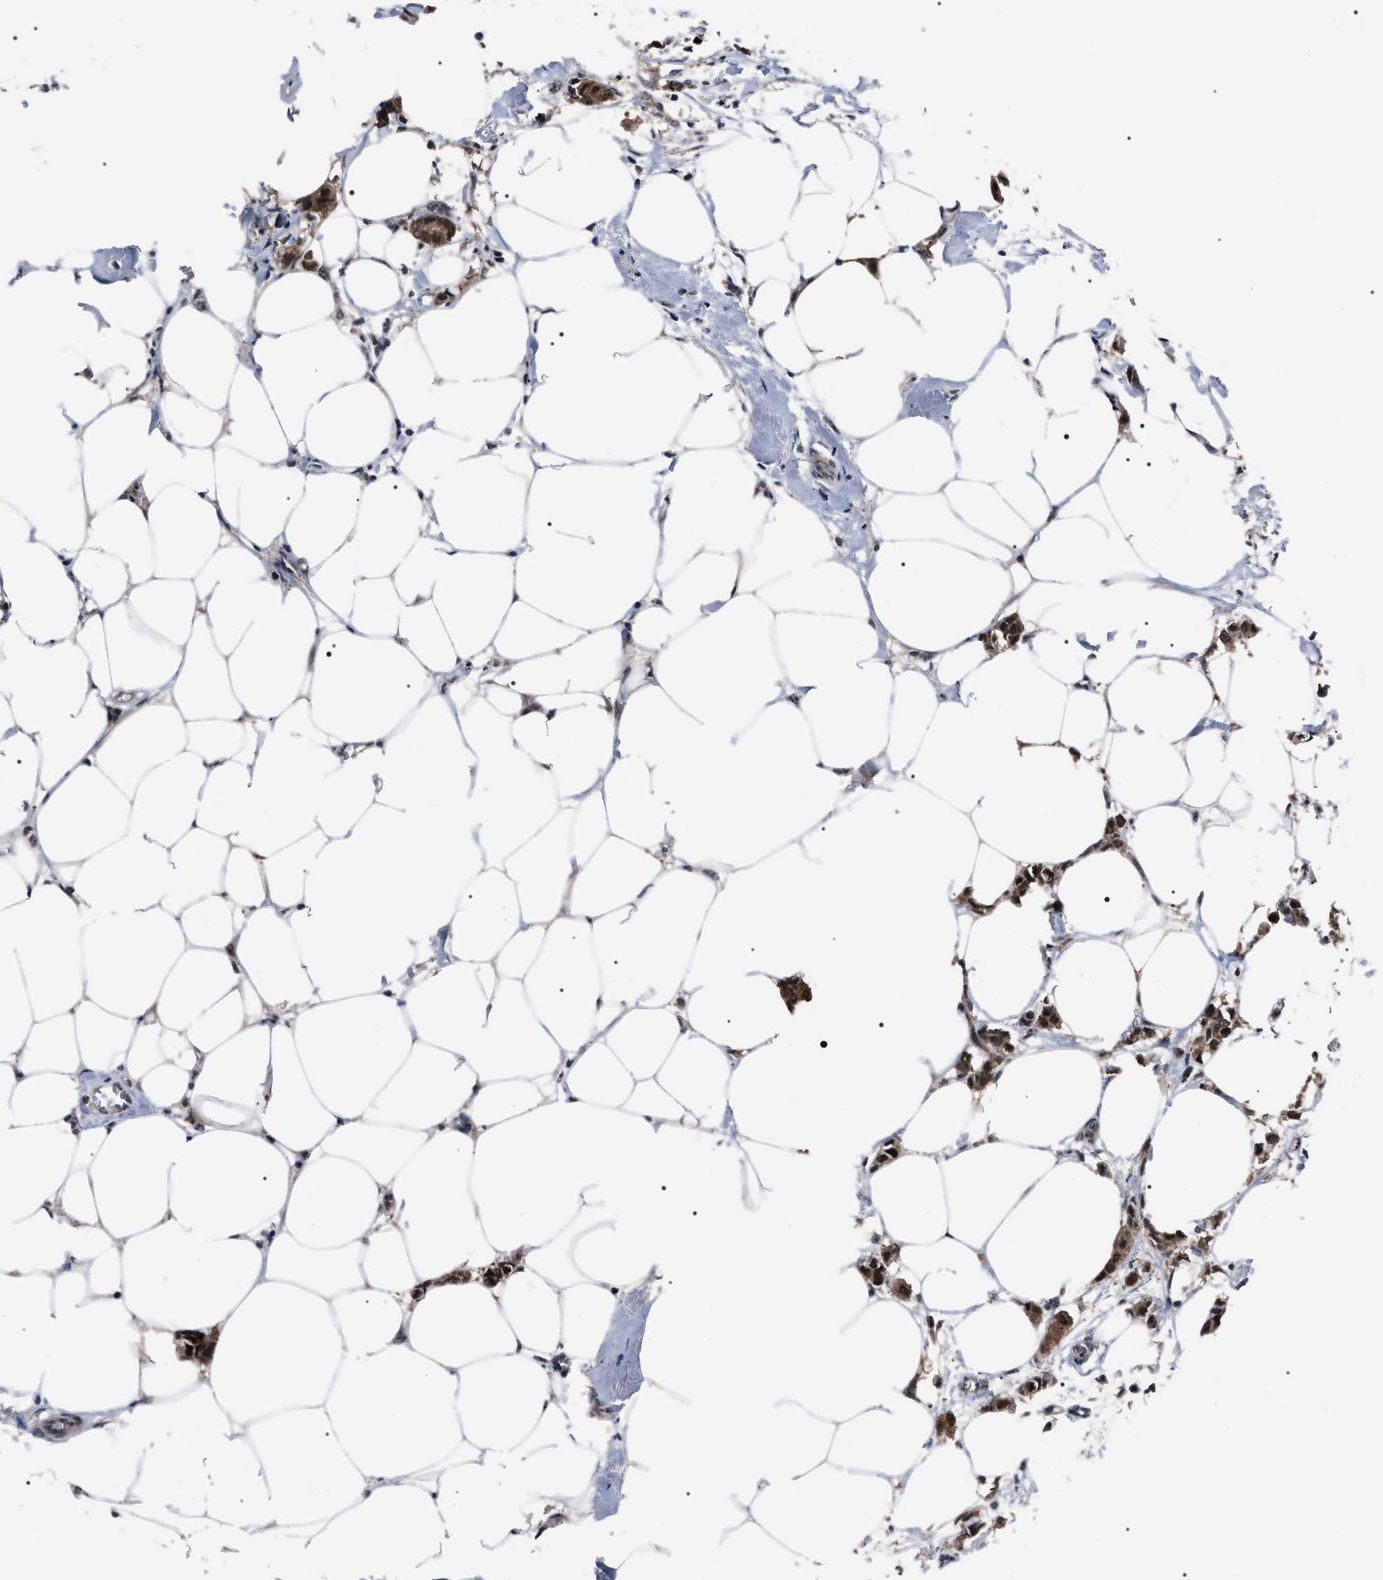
{"staining": {"intensity": "moderate", "quantity": ">75%", "location": "cytoplasmic/membranous,nuclear"}, "tissue": "breast cancer", "cell_type": "Tumor cells", "image_type": "cancer", "snomed": [{"axis": "morphology", "description": "Duct carcinoma"}, {"axis": "topography", "description": "Breast"}], "caption": "This micrograph exhibits immunohistochemistry (IHC) staining of human breast cancer, with medium moderate cytoplasmic/membranous and nuclear positivity in approximately >75% of tumor cells.", "gene": "CSNK2A1", "patient": {"sex": "female", "age": 84}}